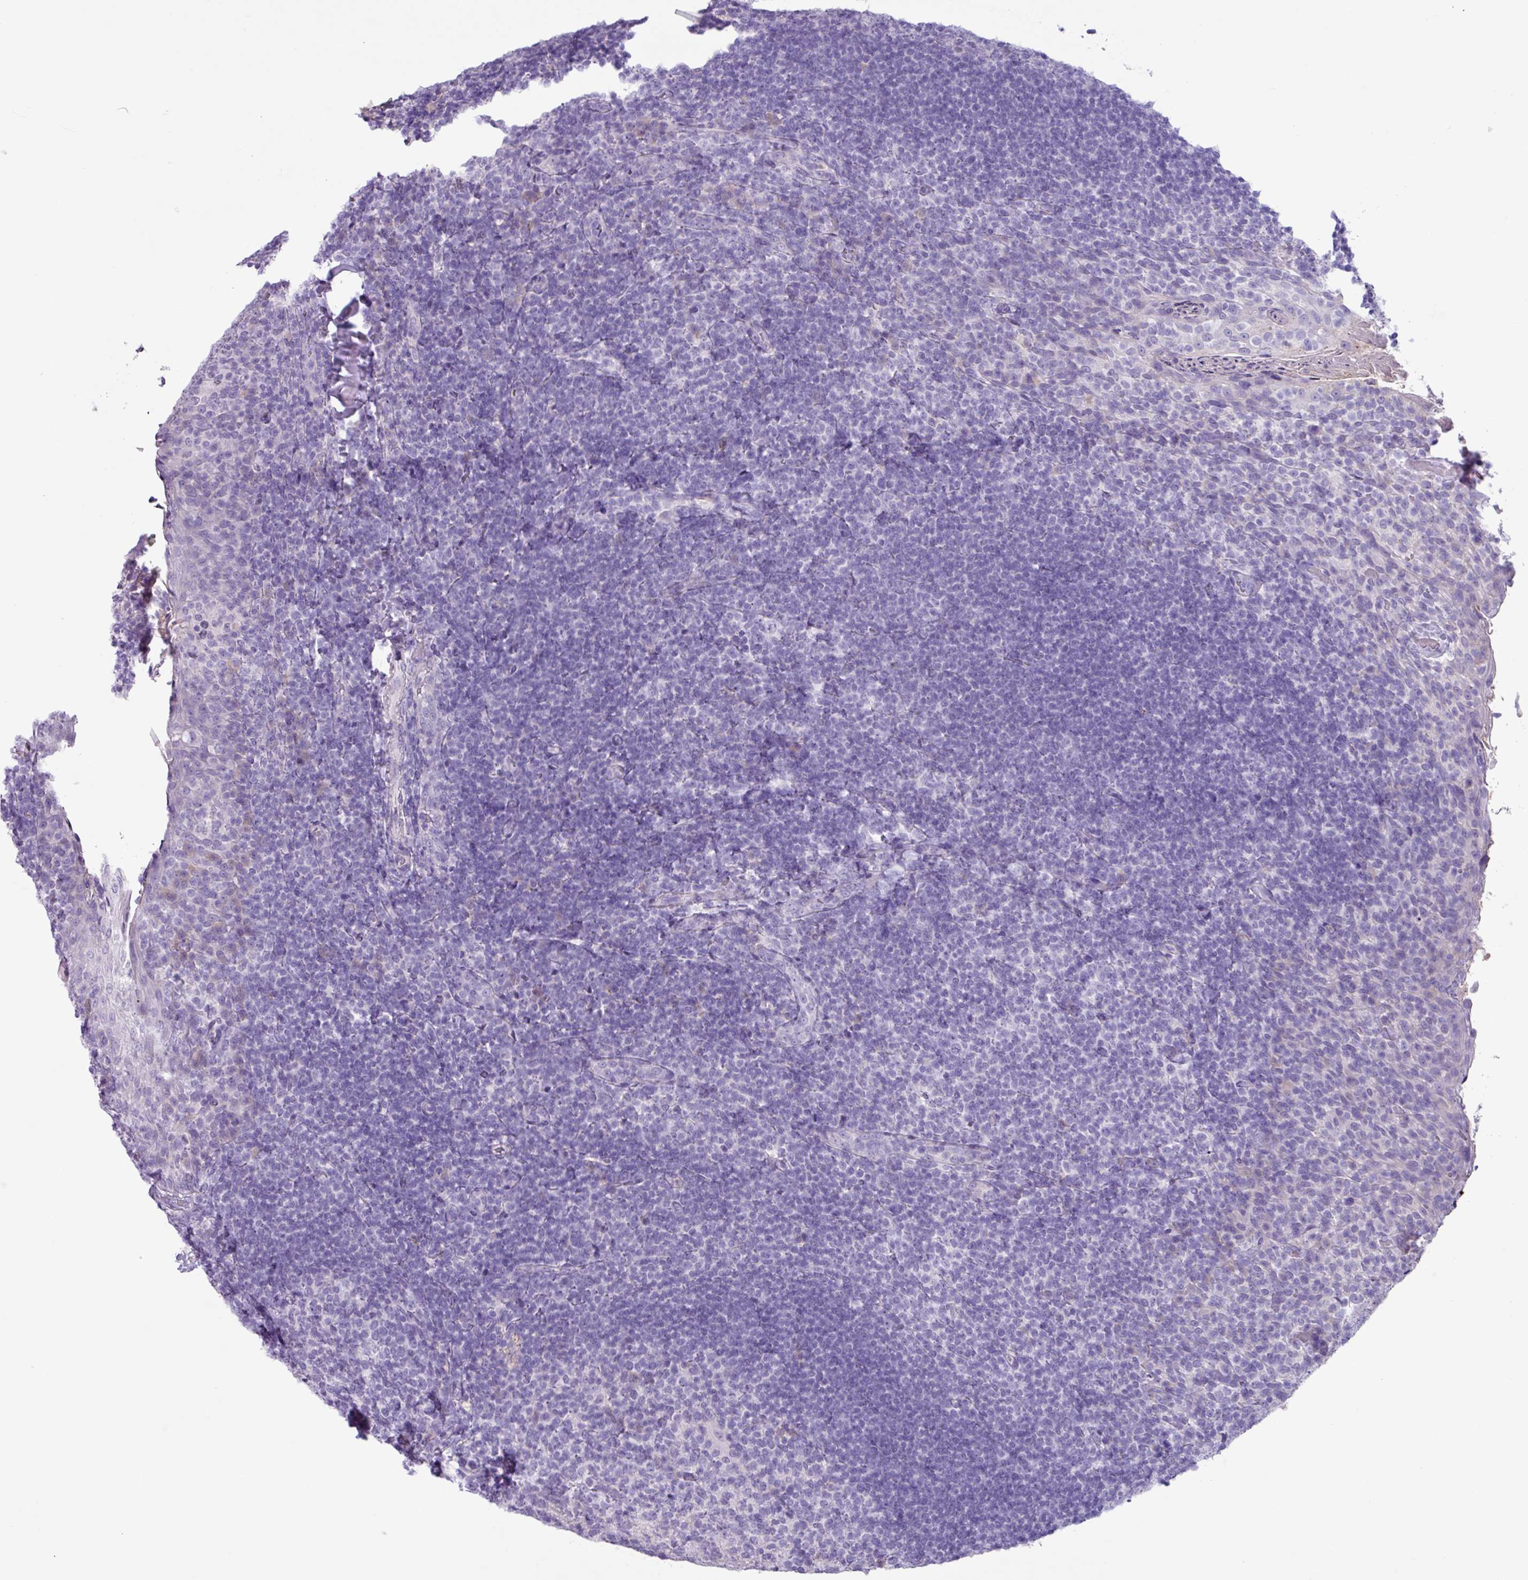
{"staining": {"intensity": "negative", "quantity": "none", "location": "none"}, "tissue": "tonsil", "cell_type": "Germinal center cells", "image_type": "normal", "snomed": [{"axis": "morphology", "description": "Normal tissue, NOS"}, {"axis": "topography", "description": "Tonsil"}], "caption": "IHC of normal human tonsil shows no positivity in germinal center cells.", "gene": "CYSTM1", "patient": {"sex": "female", "age": 10}}